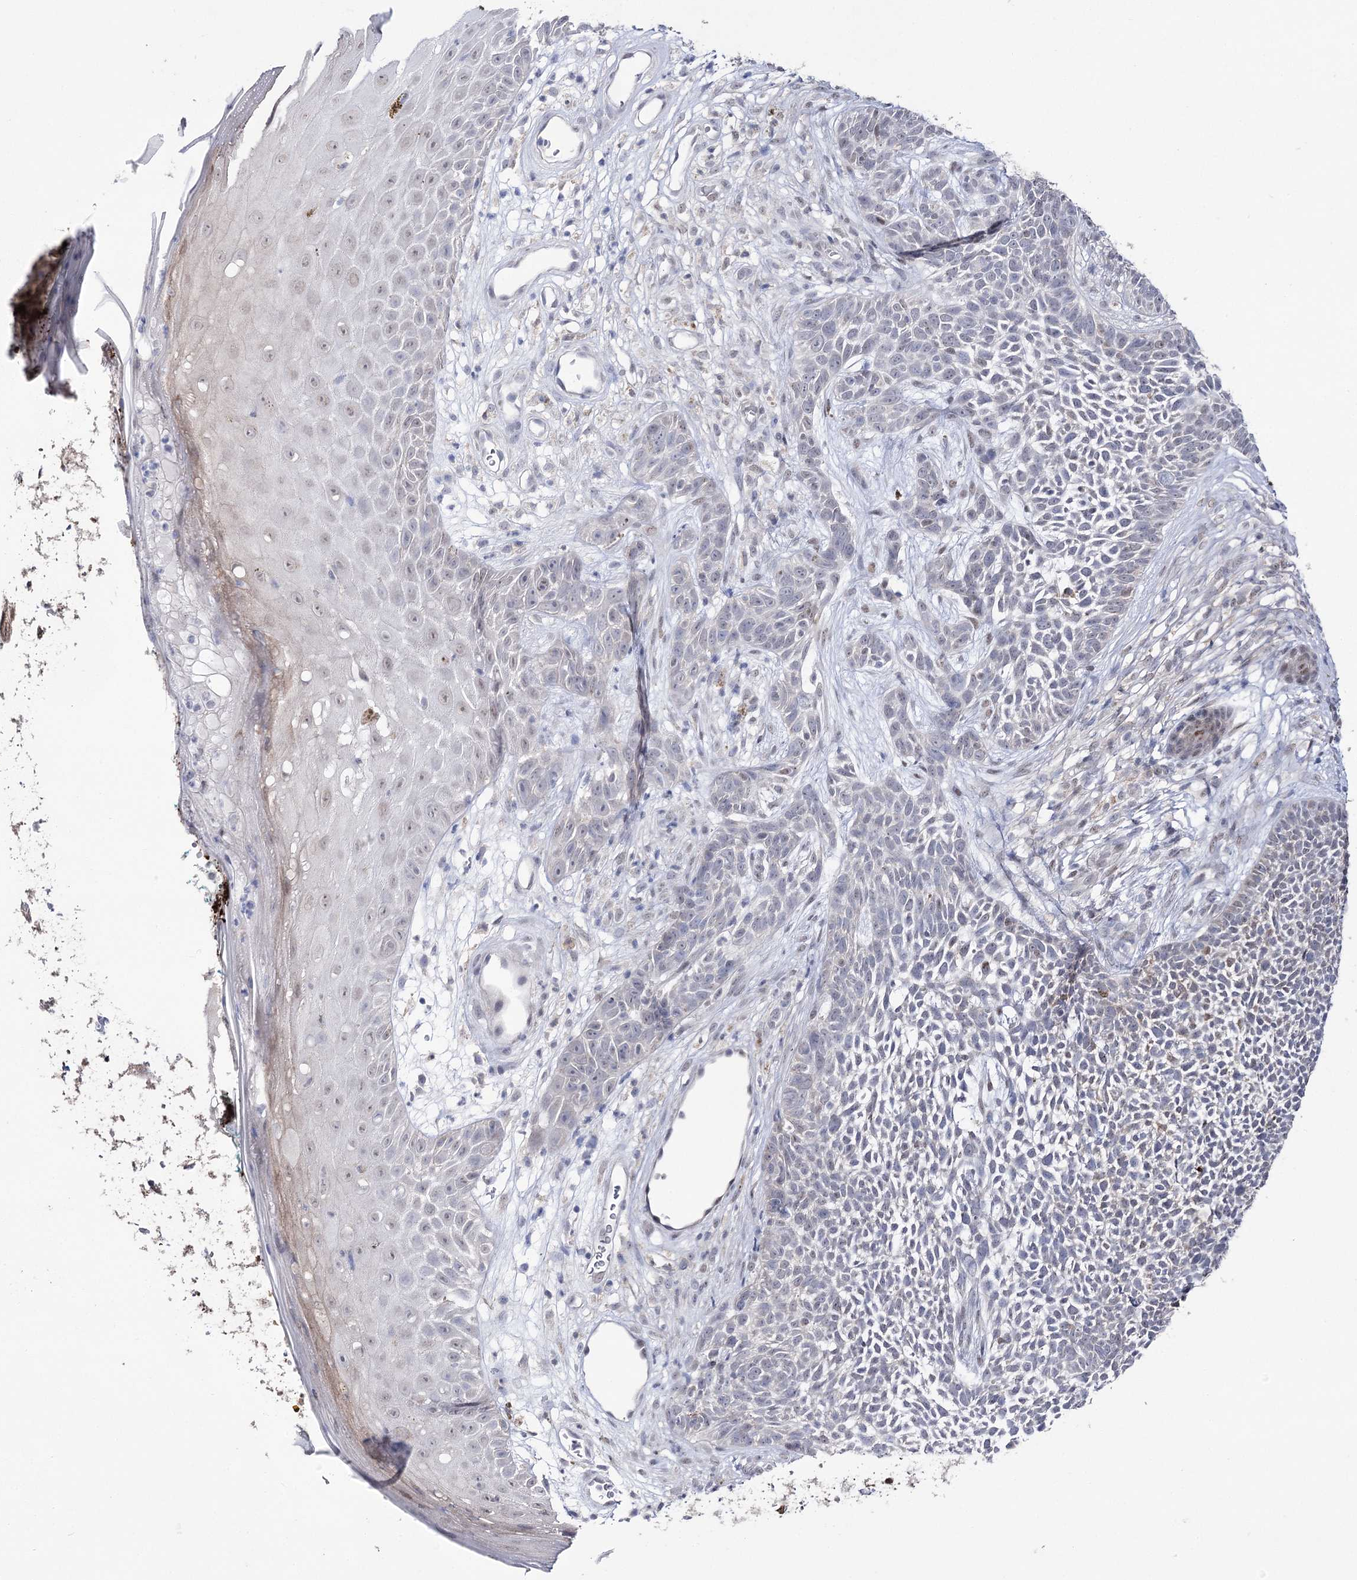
{"staining": {"intensity": "negative", "quantity": "none", "location": "none"}, "tissue": "skin cancer", "cell_type": "Tumor cells", "image_type": "cancer", "snomed": [{"axis": "morphology", "description": "Basal cell carcinoma"}, {"axis": "topography", "description": "Skin"}], "caption": "Tumor cells are negative for brown protein staining in skin cancer.", "gene": "VGLL4", "patient": {"sex": "female", "age": 84}}